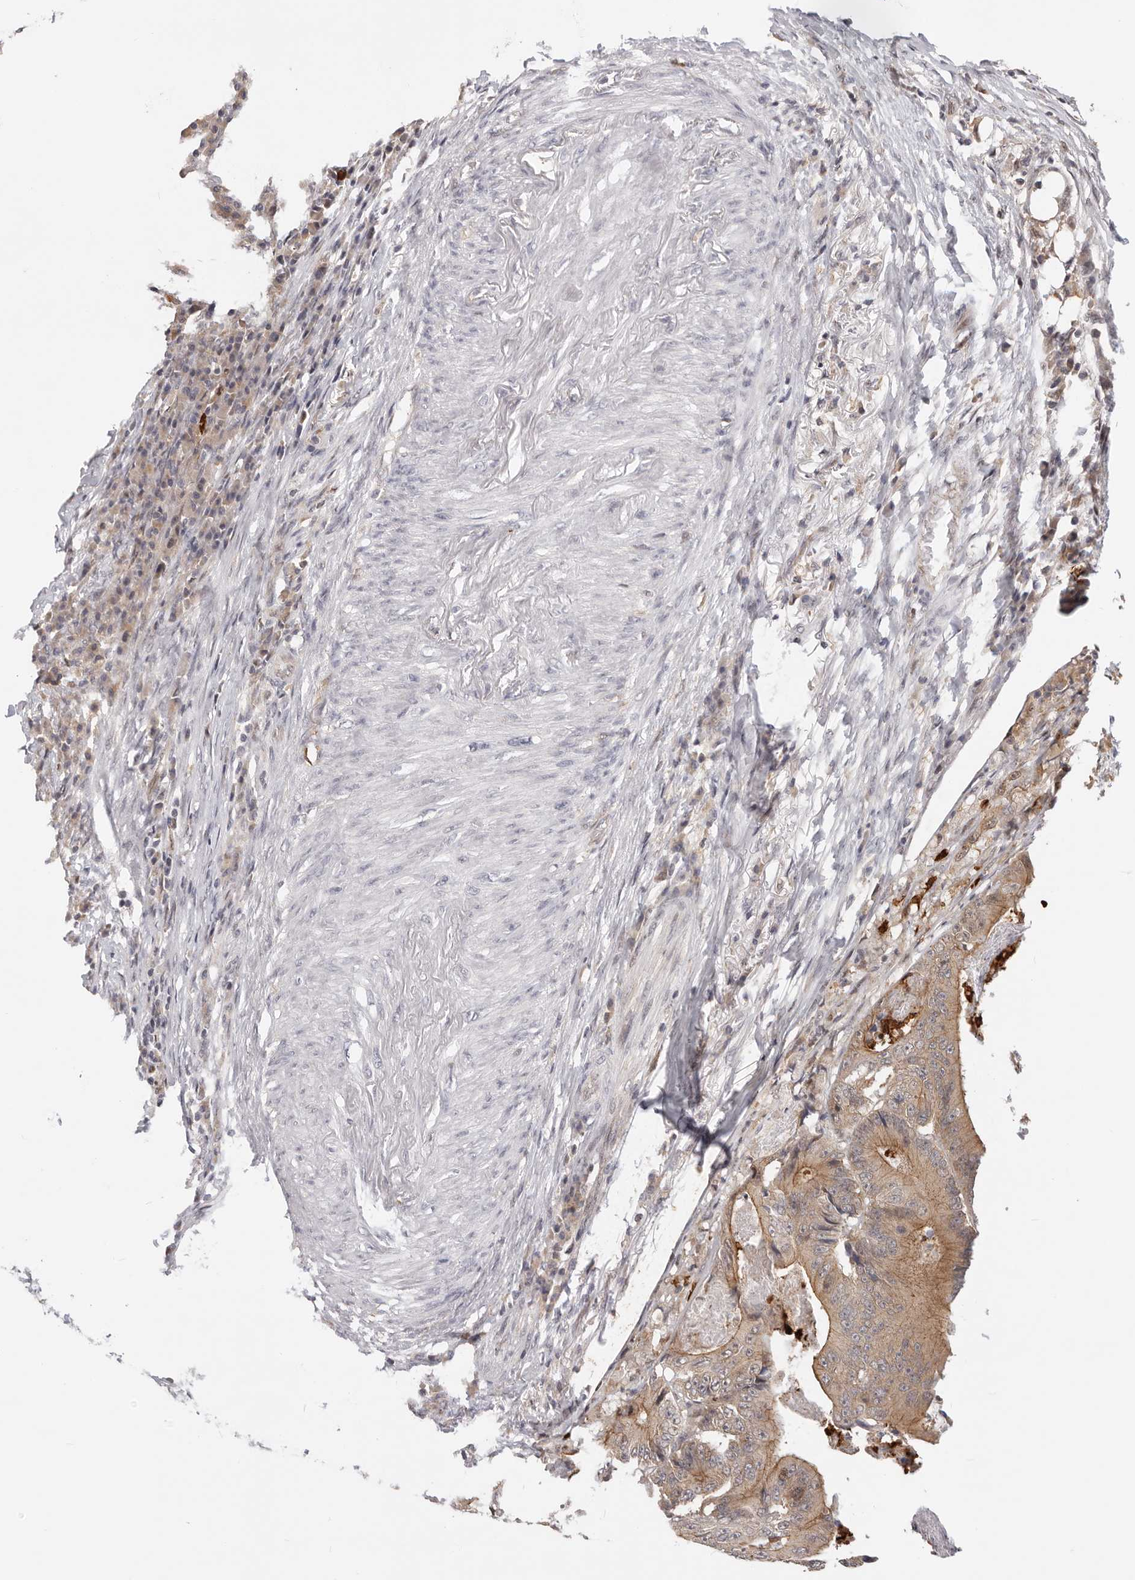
{"staining": {"intensity": "moderate", "quantity": ">75%", "location": "cytoplasmic/membranous"}, "tissue": "colorectal cancer", "cell_type": "Tumor cells", "image_type": "cancer", "snomed": [{"axis": "morphology", "description": "Adenocarcinoma, NOS"}, {"axis": "topography", "description": "Colon"}], "caption": "Protein staining displays moderate cytoplasmic/membranous expression in about >75% of tumor cells in colorectal cancer (adenocarcinoma).", "gene": "AFDN", "patient": {"sex": "male", "age": 83}}